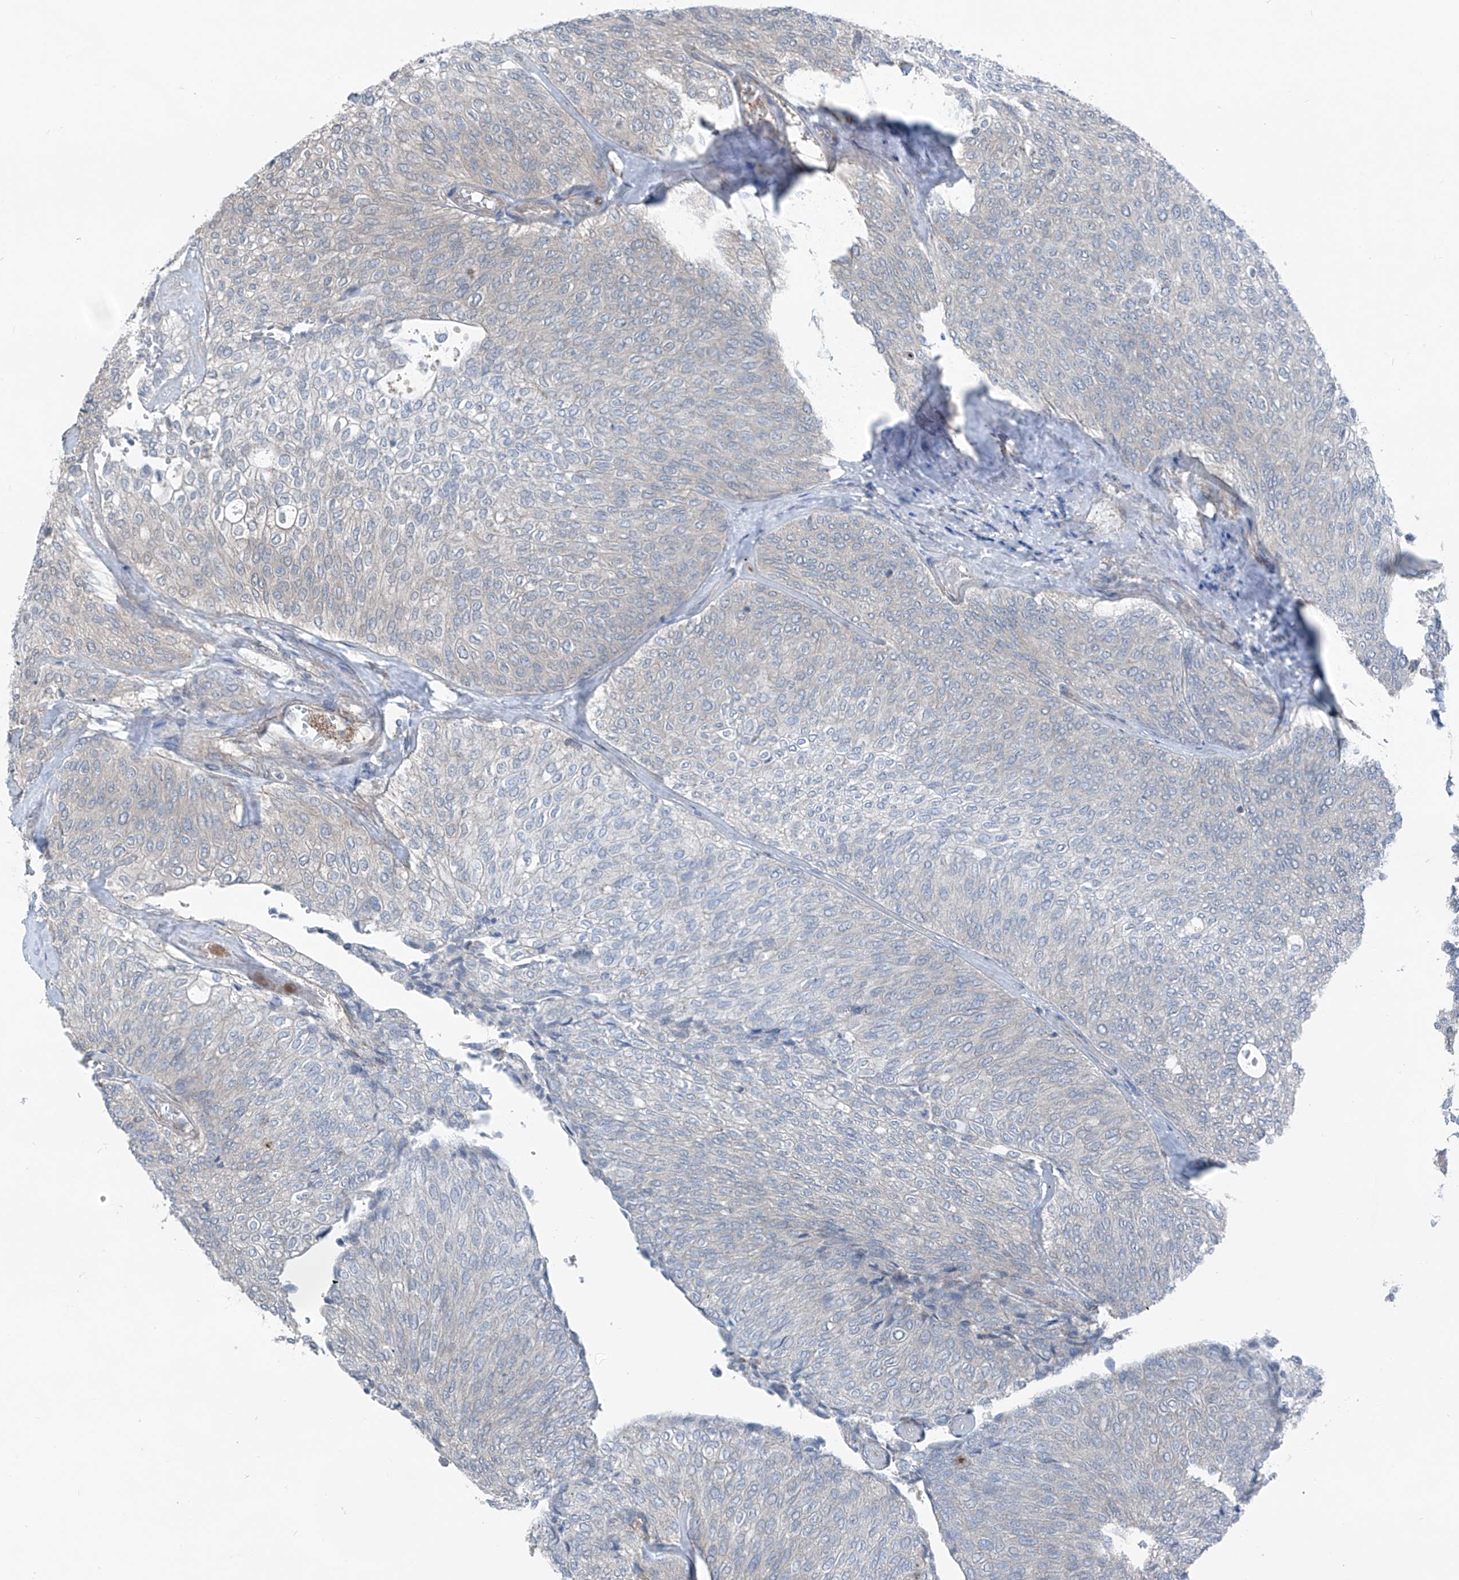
{"staining": {"intensity": "moderate", "quantity": "<25%", "location": "cytoplasmic/membranous,nuclear"}, "tissue": "urothelial cancer", "cell_type": "Tumor cells", "image_type": "cancer", "snomed": [{"axis": "morphology", "description": "Urothelial carcinoma, Low grade"}, {"axis": "topography", "description": "Urinary bladder"}], "caption": "Urothelial cancer stained with a brown dye shows moderate cytoplasmic/membranous and nuclear positive staining in approximately <25% of tumor cells.", "gene": "HSPB11", "patient": {"sex": "female", "age": 79}}